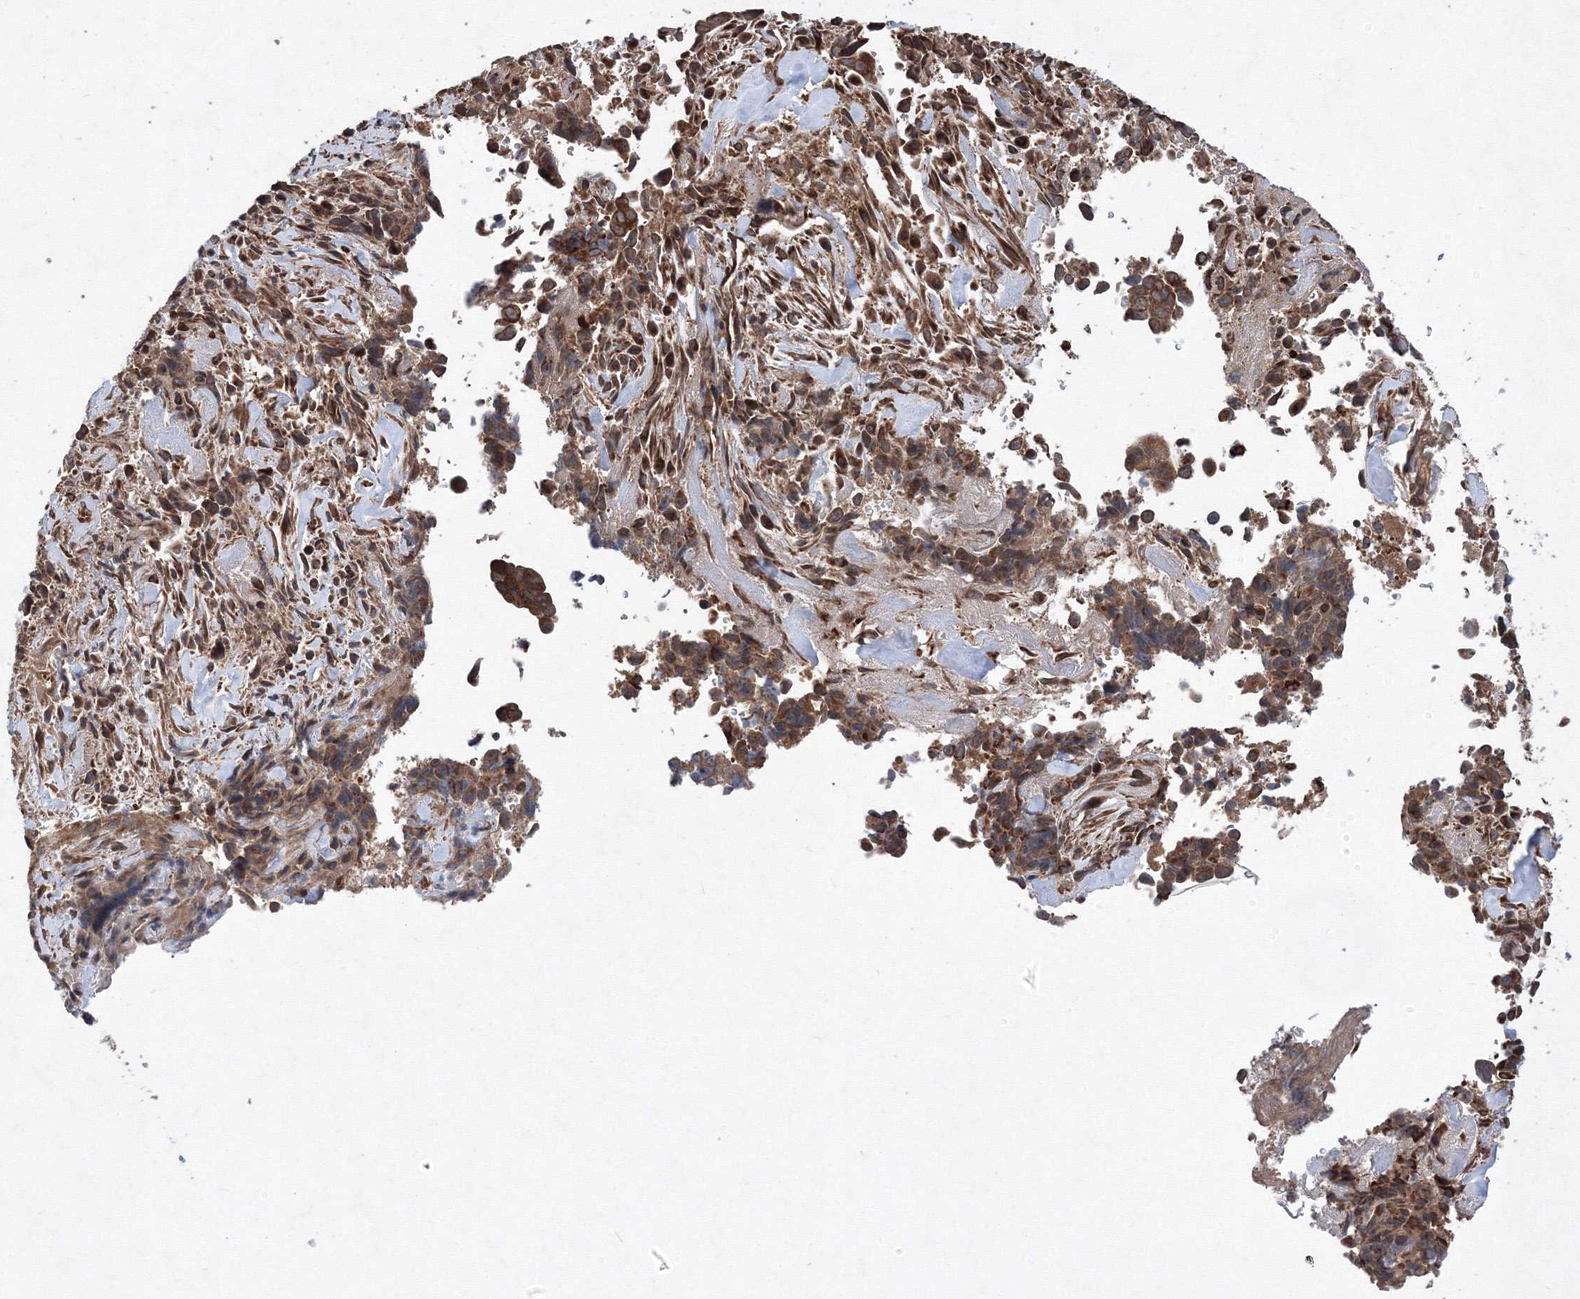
{"staining": {"intensity": "strong", "quantity": ">75%", "location": "cytoplasmic/membranous"}, "tissue": "liver cancer", "cell_type": "Tumor cells", "image_type": "cancer", "snomed": [{"axis": "morphology", "description": "Cholangiocarcinoma"}, {"axis": "topography", "description": "Liver"}], "caption": "Cholangiocarcinoma (liver) stained for a protein (brown) shows strong cytoplasmic/membranous positive positivity in approximately >75% of tumor cells.", "gene": "ATG3", "patient": {"sex": "female", "age": 79}}